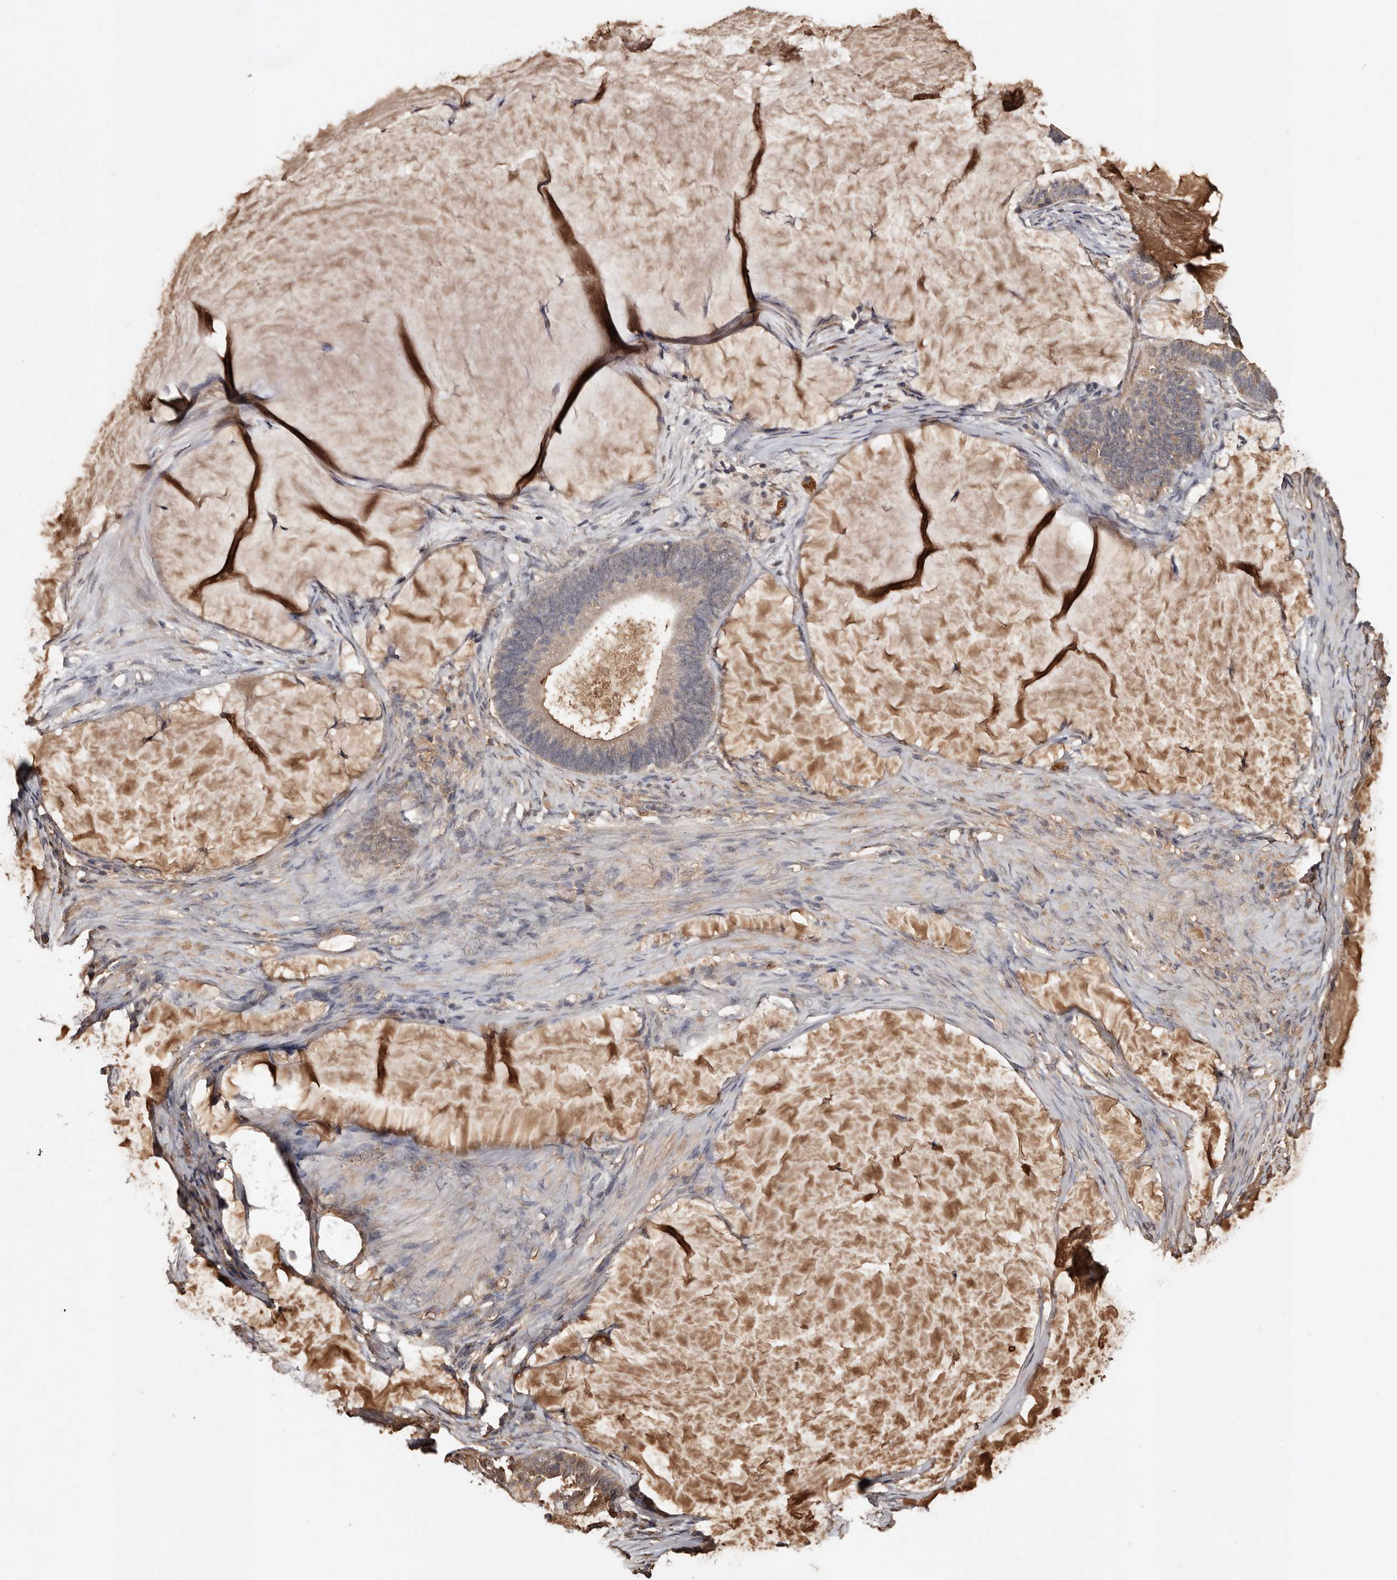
{"staining": {"intensity": "weak", "quantity": ">75%", "location": "cytoplasmic/membranous"}, "tissue": "ovarian cancer", "cell_type": "Tumor cells", "image_type": "cancer", "snomed": [{"axis": "morphology", "description": "Cystadenocarcinoma, mucinous, NOS"}, {"axis": "topography", "description": "Ovary"}], "caption": "Immunohistochemical staining of ovarian mucinous cystadenocarcinoma demonstrates low levels of weak cytoplasmic/membranous protein expression in about >75% of tumor cells.", "gene": "CYP1B1", "patient": {"sex": "female", "age": 61}}